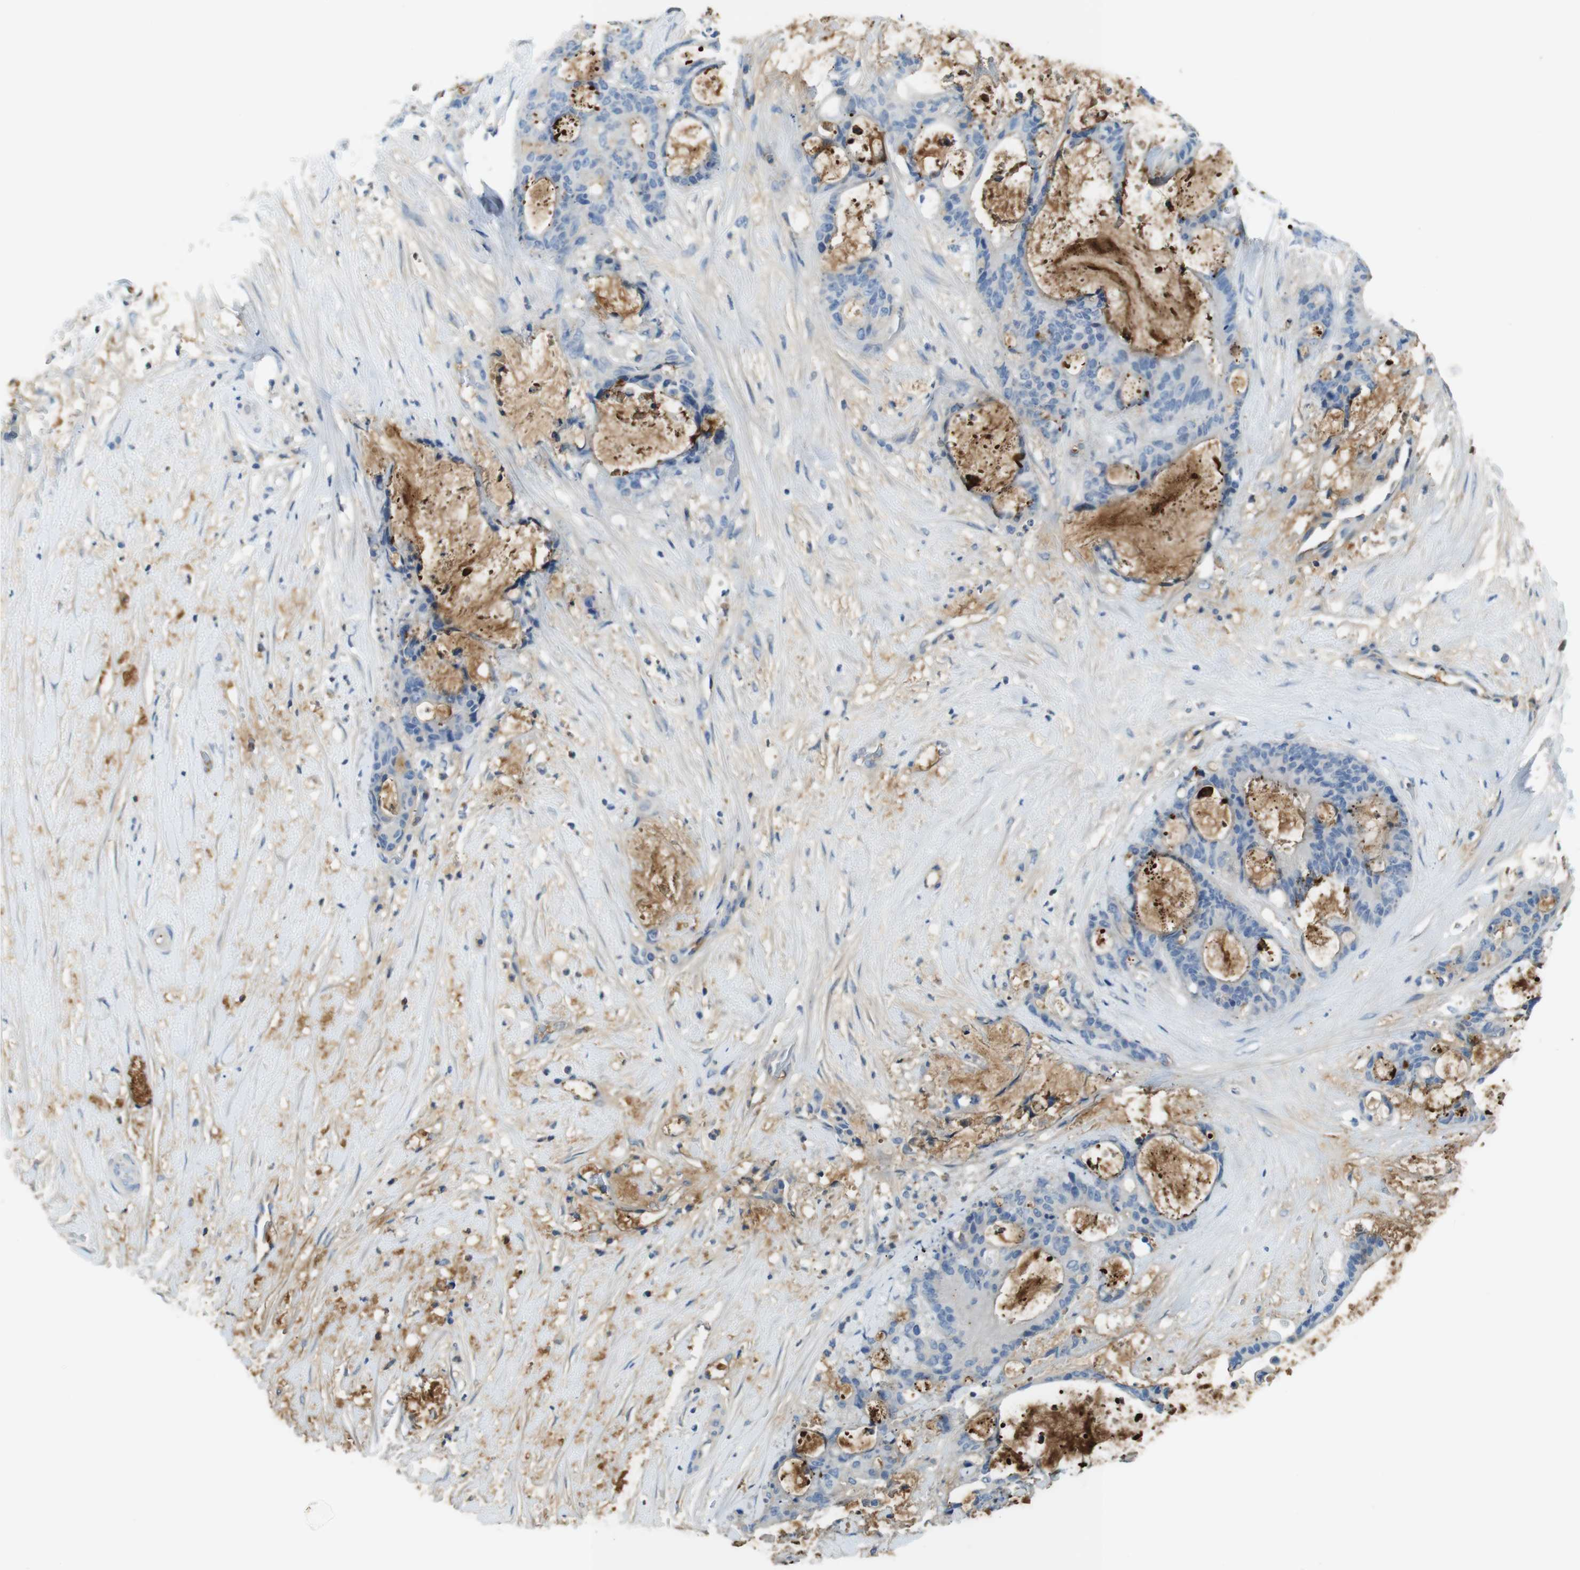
{"staining": {"intensity": "negative", "quantity": "none", "location": "none"}, "tissue": "liver cancer", "cell_type": "Tumor cells", "image_type": "cancer", "snomed": [{"axis": "morphology", "description": "Cholangiocarcinoma"}, {"axis": "topography", "description": "Liver"}], "caption": "Cholangiocarcinoma (liver) was stained to show a protein in brown. There is no significant staining in tumor cells.", "gene": "LTBP4", "patient": {"sex": "female", "age": 73}}